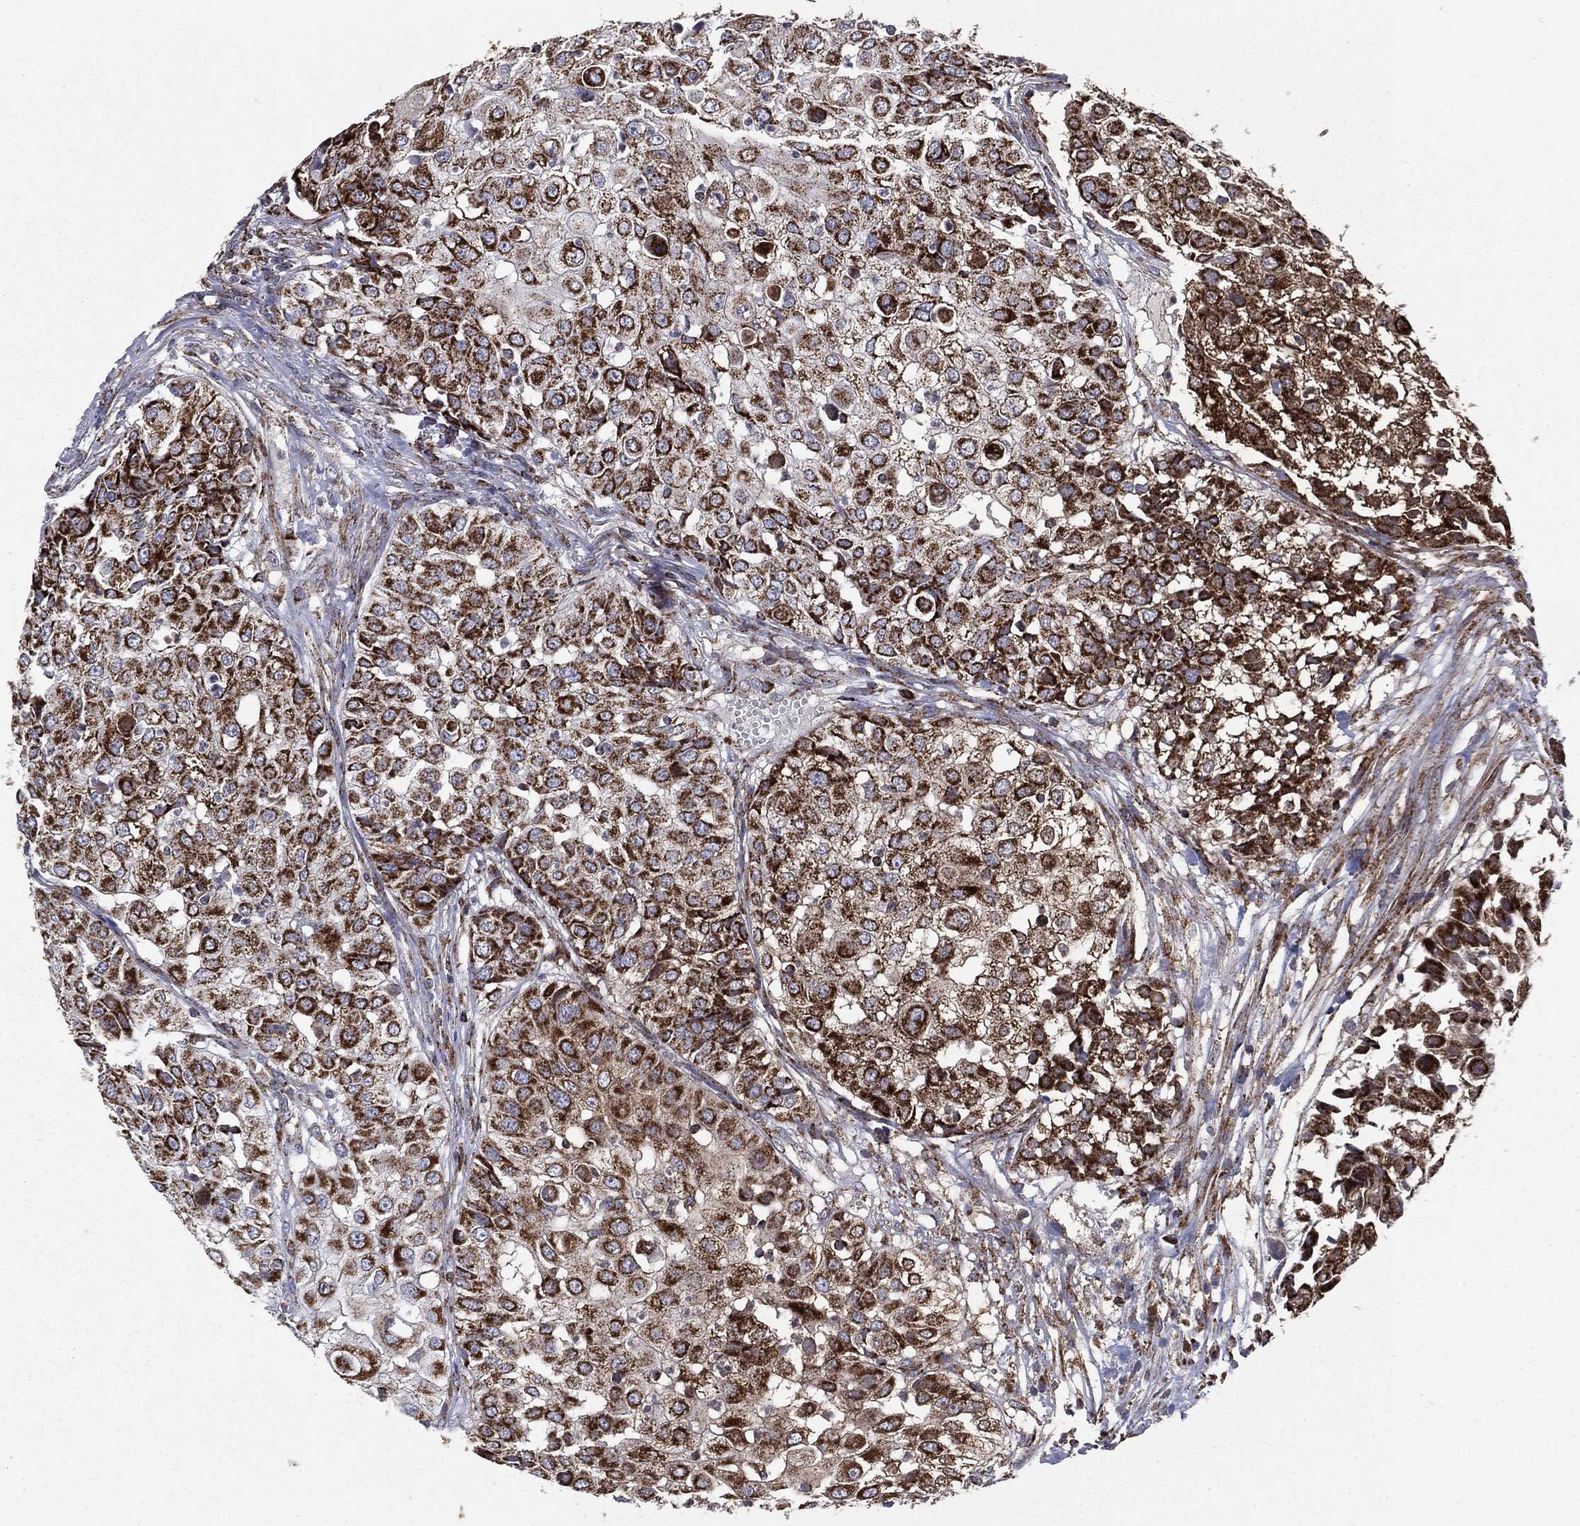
{"staining": {"intensity": "strong", "quantity": ">75%", "location": "cytoplasmic/membranous"}, "tissue": "urothelial cancer", "cell_type": "Tumor cells", "image_type": "cancer", "snomed": [{"axis": "morphology", "description": "Urothelial carcinoma, High grade"}, {"axis": "topography", "description": "Urinary bladder"}], "caption": "High-power microscopy captured an immunohistochemistry histopathology image of urothelial carcinoma (high-grade), revealing strong cytoplasmic/membranous positivity in about >75% of tumor cells. (DAB = brown stain, brightfield microscopy at high magnification).", "gene": "GOT2", "patient": {"sex": "female", "age": 79}}